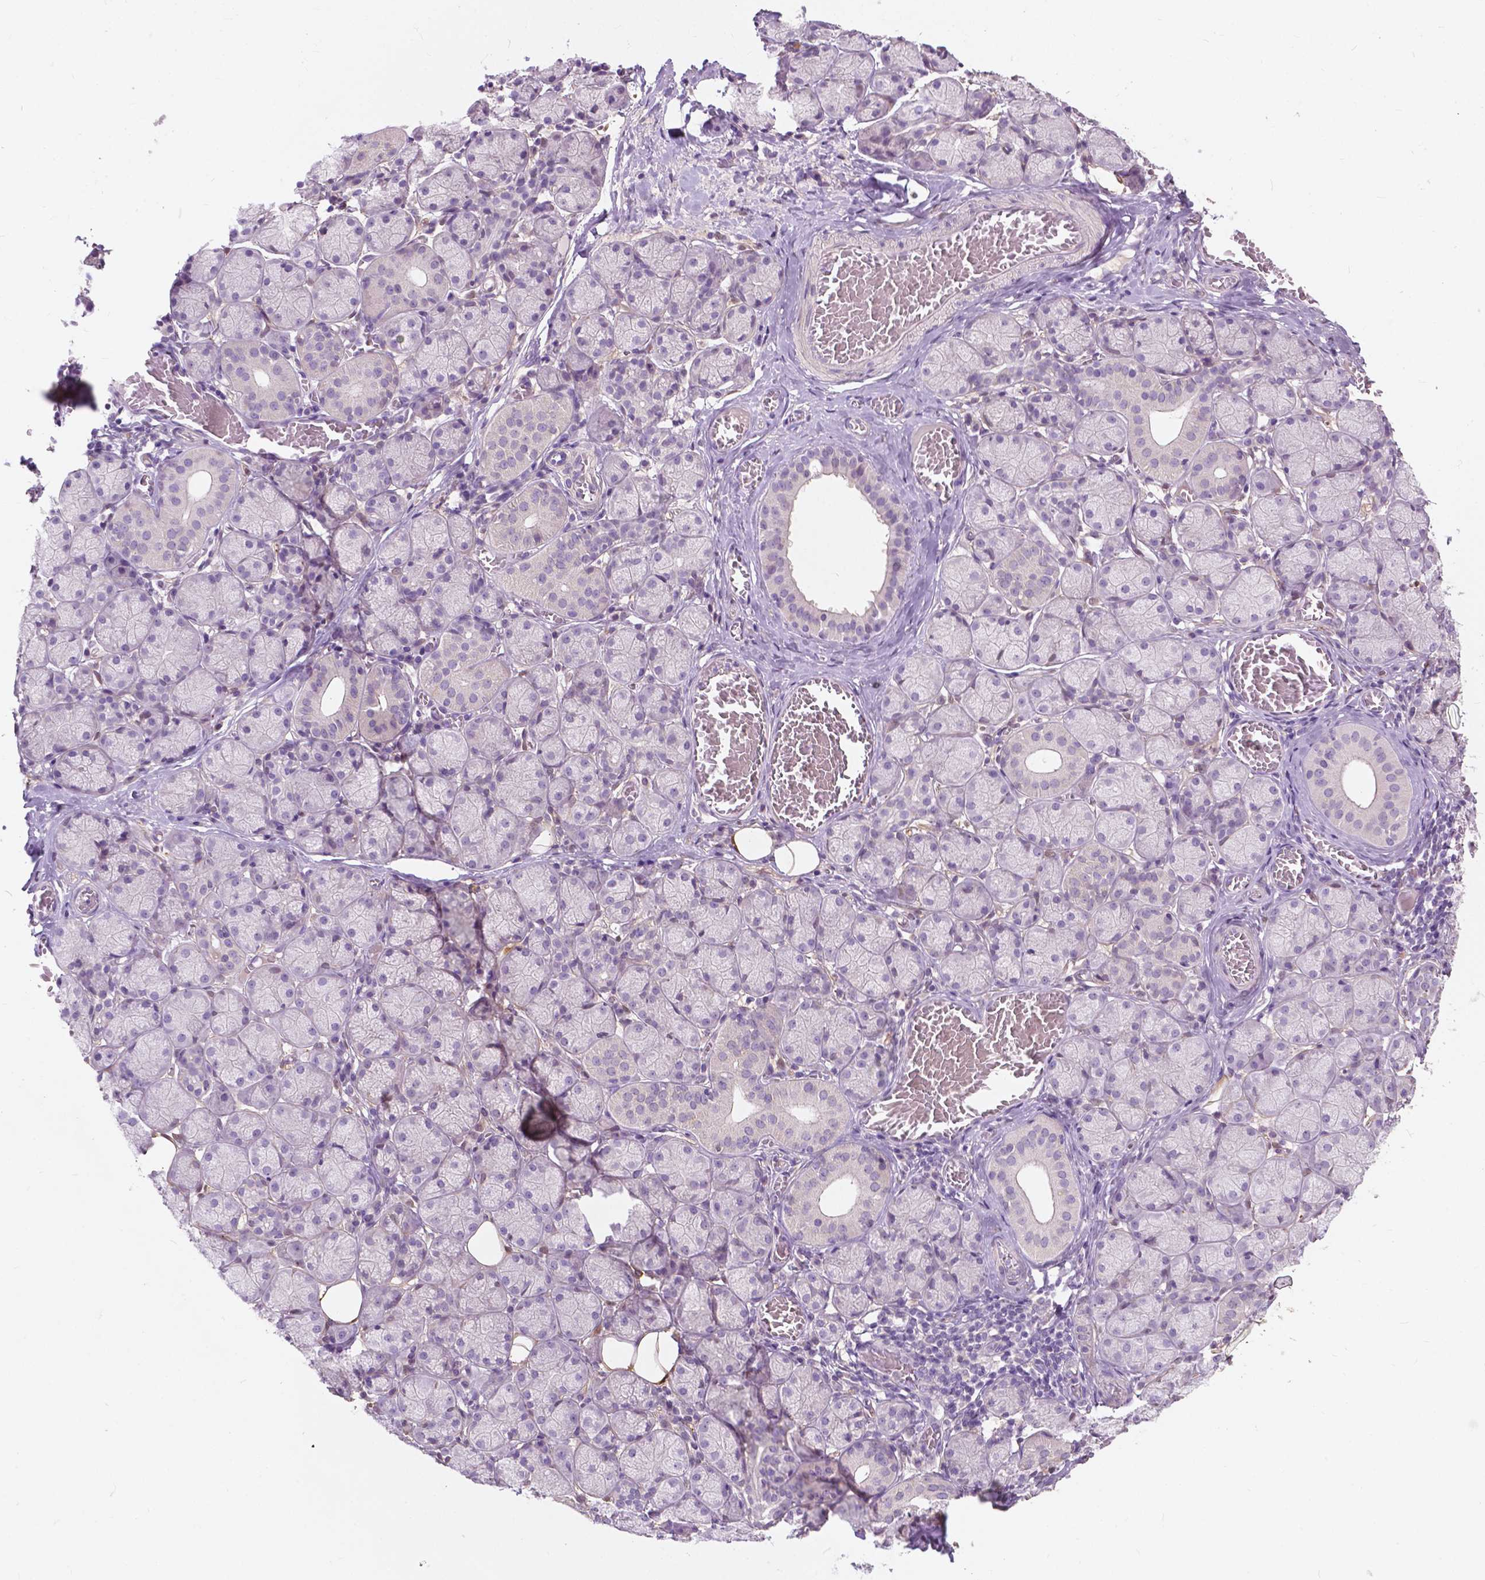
{"staining": {"intensity": "weak", "quantity": ">75%", "location": "cytoplasmic/membranous"}, "tissue": "salivary gland", "cell_type": "Glandular cells", "image_type": "normal", "snomed": [{"axis": "morphology", "description": "Normal tissue, NOS"}, {"axis": "topography", "description": "Salivary gland"}, {"axis": "topography", "description": "Peripheral nerve tissue"}], "caption": "Immunohistochemistry (IHC) histopathology image of unremarkable salivary gland: human salivary gland stained using IHC displays low levels of weak protein expression localized specifically in the cytoplasmic/membranous of glandular cells, appearing as a cytoplasmic/membranous brown color.", "gene": "GPR37", "patient": {"sex": "female", "age": 24}}